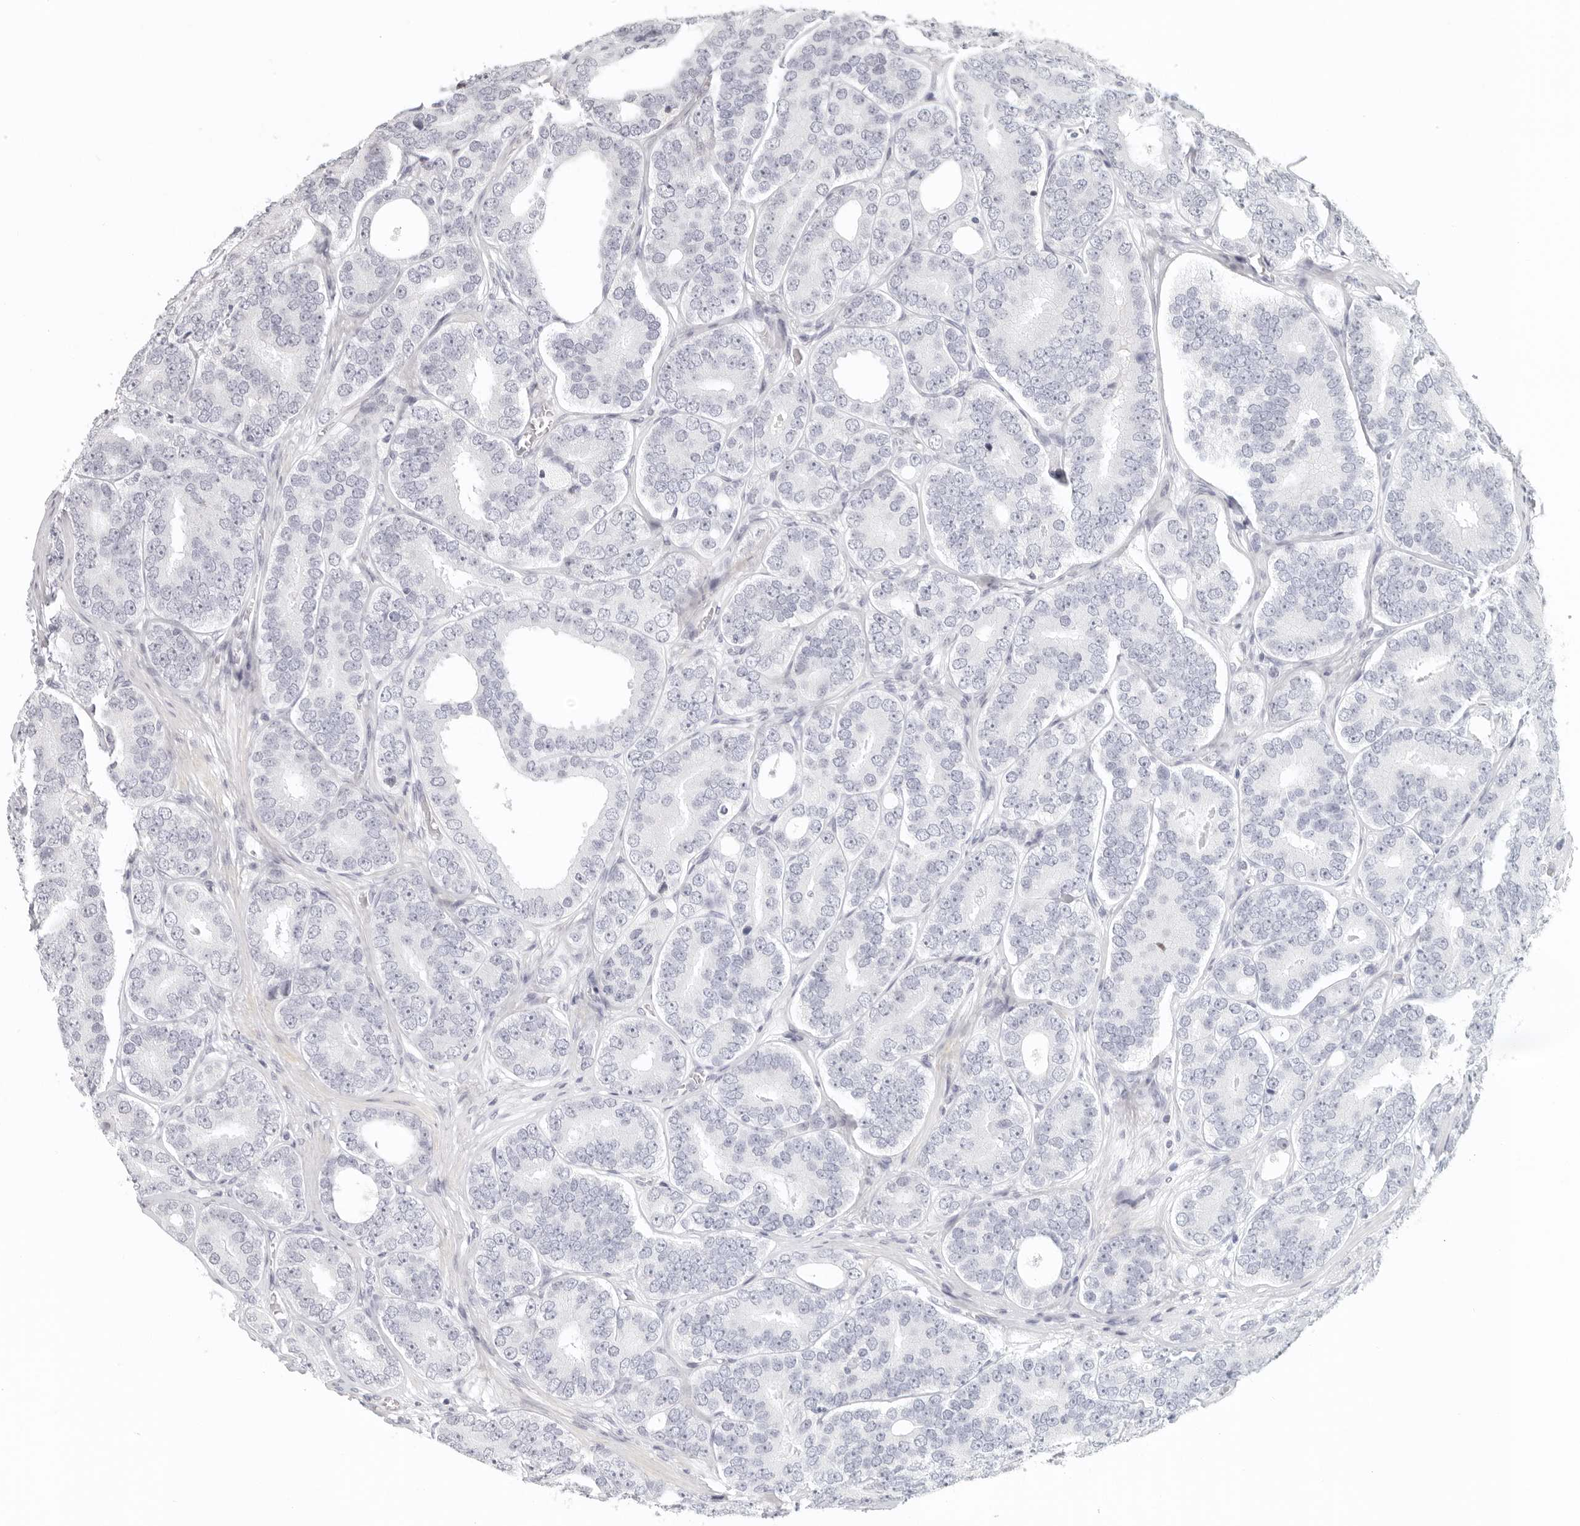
{"staining": {"intensity": "negative", "quantity": "none", "location": "none"}, "tissue": "prostate cancer", "cell_type": "Tumor cells", "image_type": "cancer", "snomed": [{"axis": "morphology", "description": "Adenocarcinoma, High grade"}, {"axis": "topography", "description": "Prostate"}], "caption": "IHC of prostate adenocarcinoma (high-grade) exhibits no staining in tumor cells.", "gene": "GPBP1L1", "patient": {"sex": "male", "age": 56}}